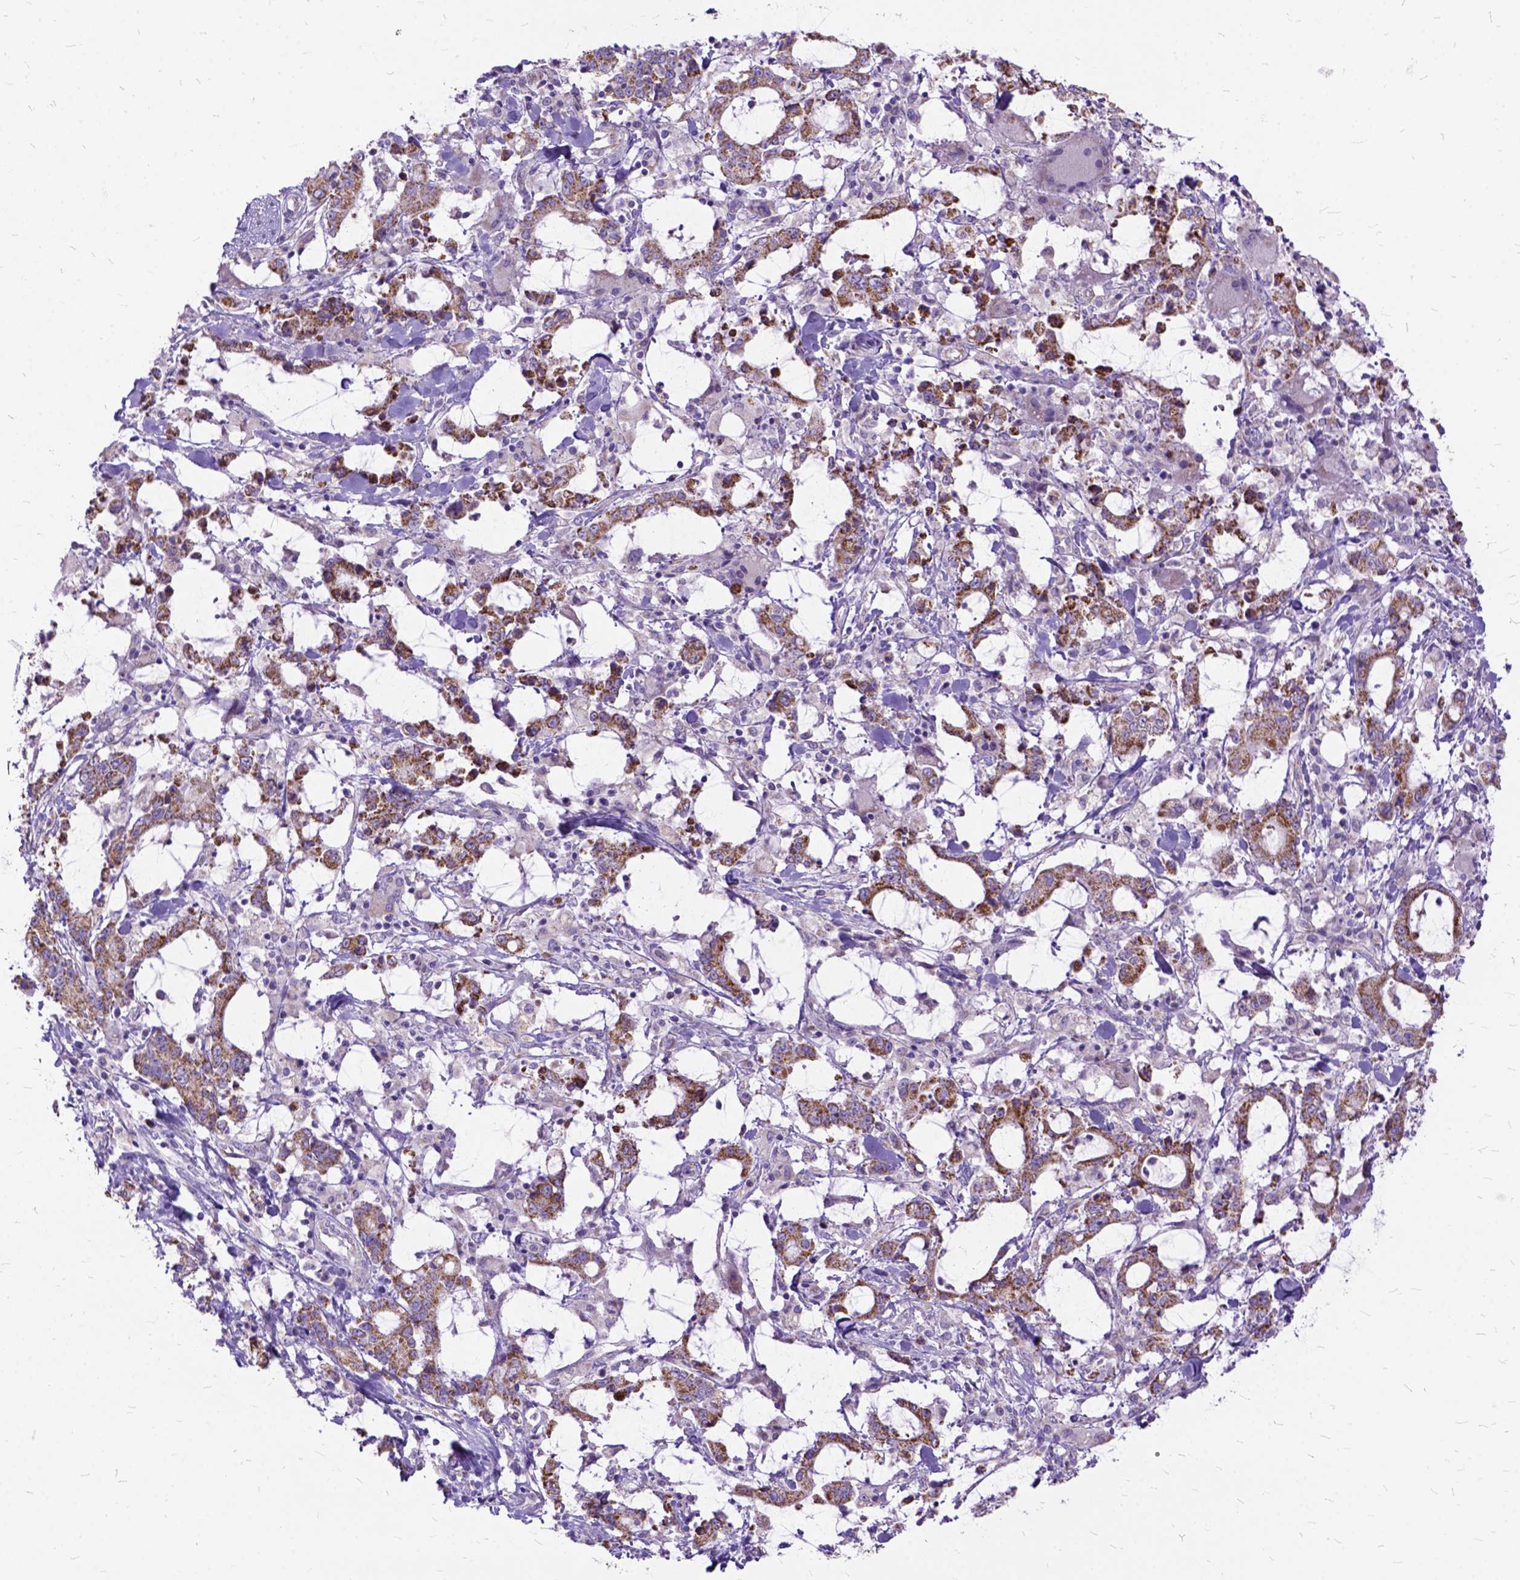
{"staining": {"intensity": "moderate", "quantity": ">75%", "location": "cytoplasmic/membranous"}, "tissue": "stomach cancer", "cell_type": "Tumor cells", "image_type": "cancer", "snomed": [{"axis": "morphology", "description": "Adenocarcinoma, NOS"}, {"axis": "topography", "description": "Stomach, upper"}], "caption": "Protein expression analysis of stomach adenocarcinoma reveals moderate cytoplasmic/membranous positivity in about >75% of tumor cells.", "gene": "CTAG2", "patient": {"sex": "male", "age": 68}}